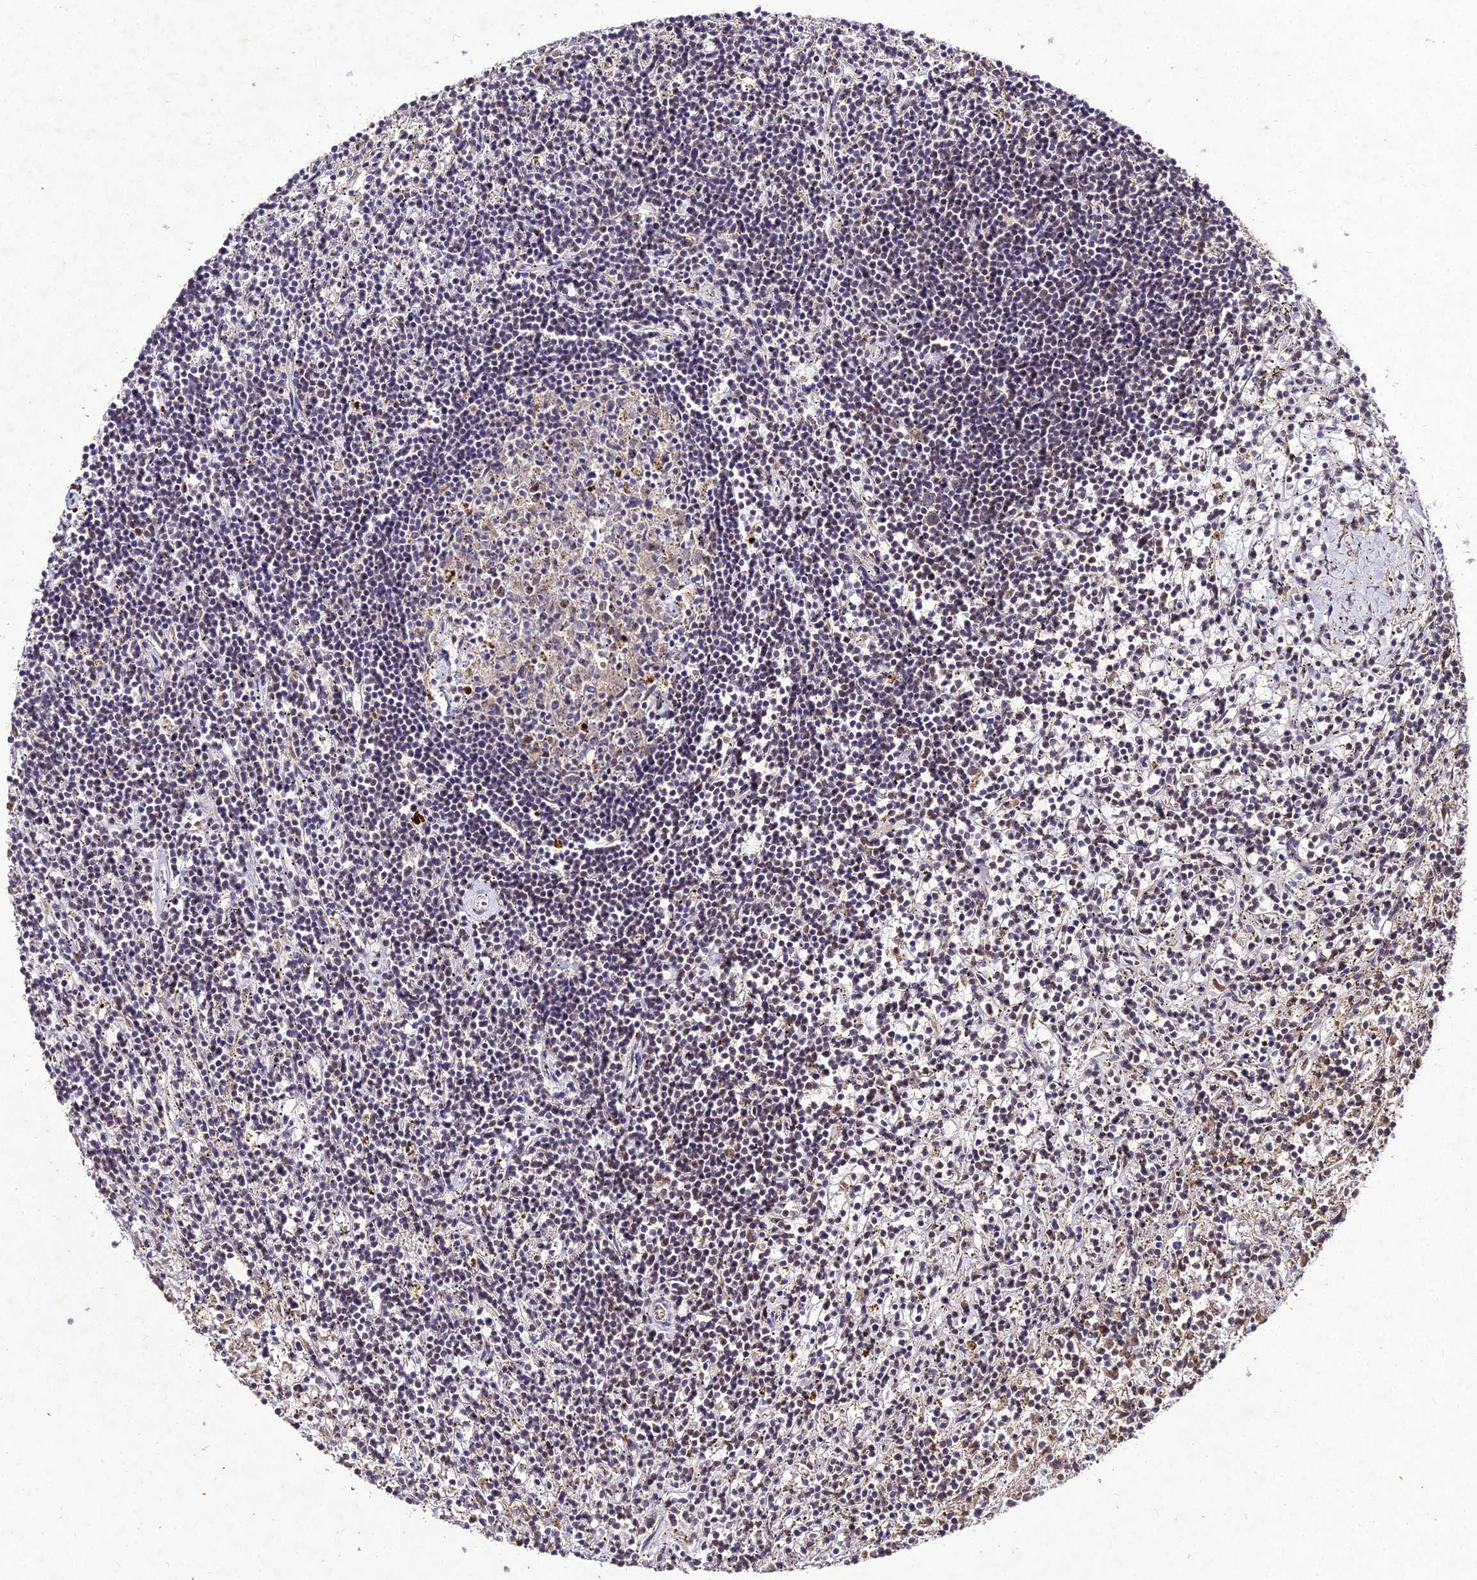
{"staining": {"intensity": "negative", "quantity": "none", "location": "none"}, "tissue": "lymphoma", "cell_type": "Tumor cells", "image_type": "cancer", "snomed": [{"axis": "morphology", "description": "Malignant lymphoma, non-Hodgkin's type, Low grade"}, {"axis": "topography", "description": "Spleen"}], "caption": "Protein analysis of lymphoma shows no significant positivity in tumor cells.", "gene": "ZNF766", "patient": {"sex": "male", "age": 76}}